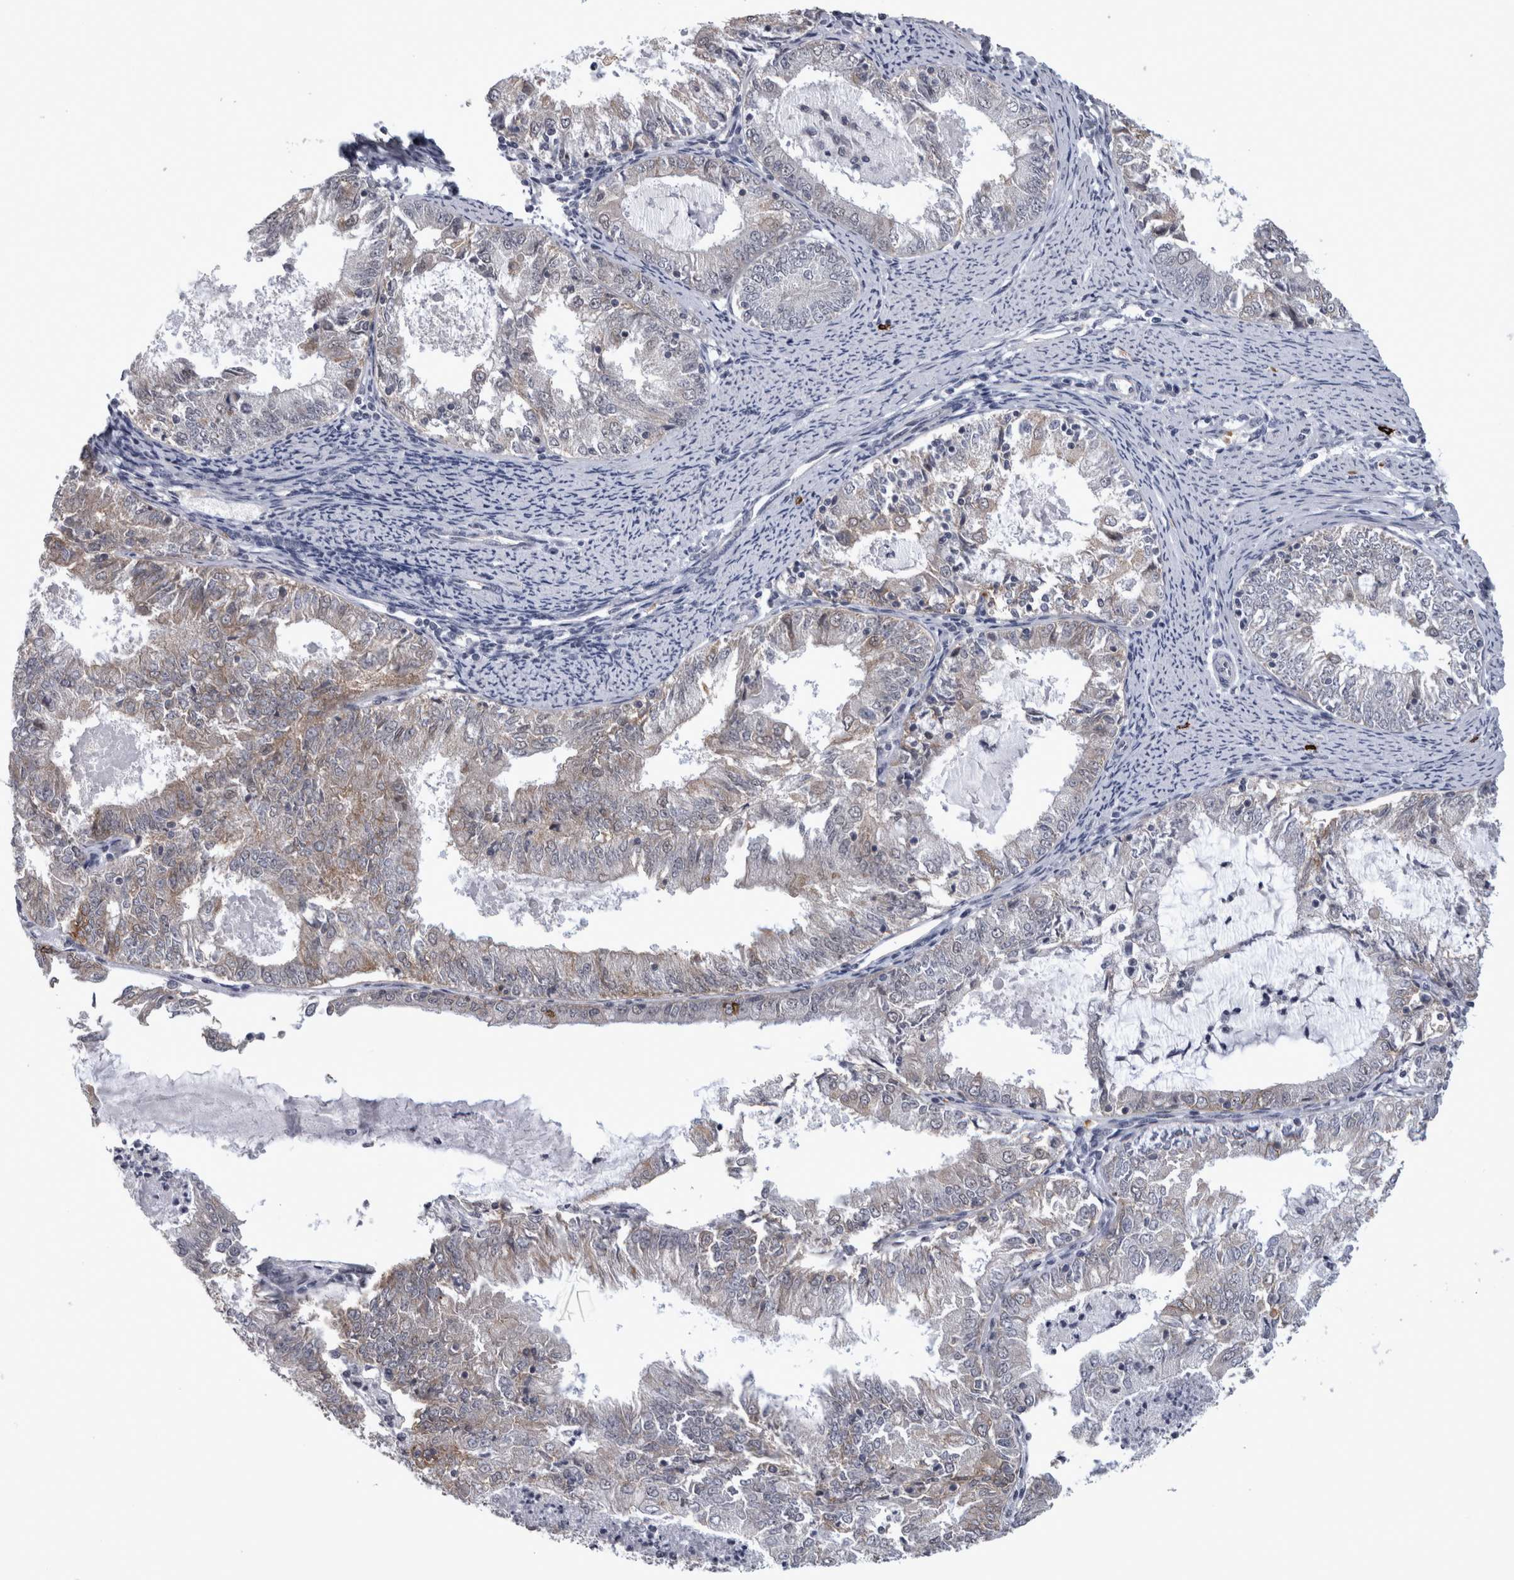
{"staining": {"intensity": "moderate", "quantity": "<25%", "location": "cytoplasmic/membranous"}, "tissue": "endometrial cancer", "cell_type": "Tumor cells", "image_type": "cancer", "snomed": [{"axis": "morphology", "description": "Adenocarcinoma, NOS"}, {"axis": "topography", "description": "Endometrium"}], "caption": "This is a photomicrograph of immunohistochemistry (IHC) staining of endometrial cancer (adenocarcinoma), which shows moderate staining in the cytoplasmic/membranous of tumor cells.", "gene": "PEBP4", "patient": {"sex": "female", "age": 57}}